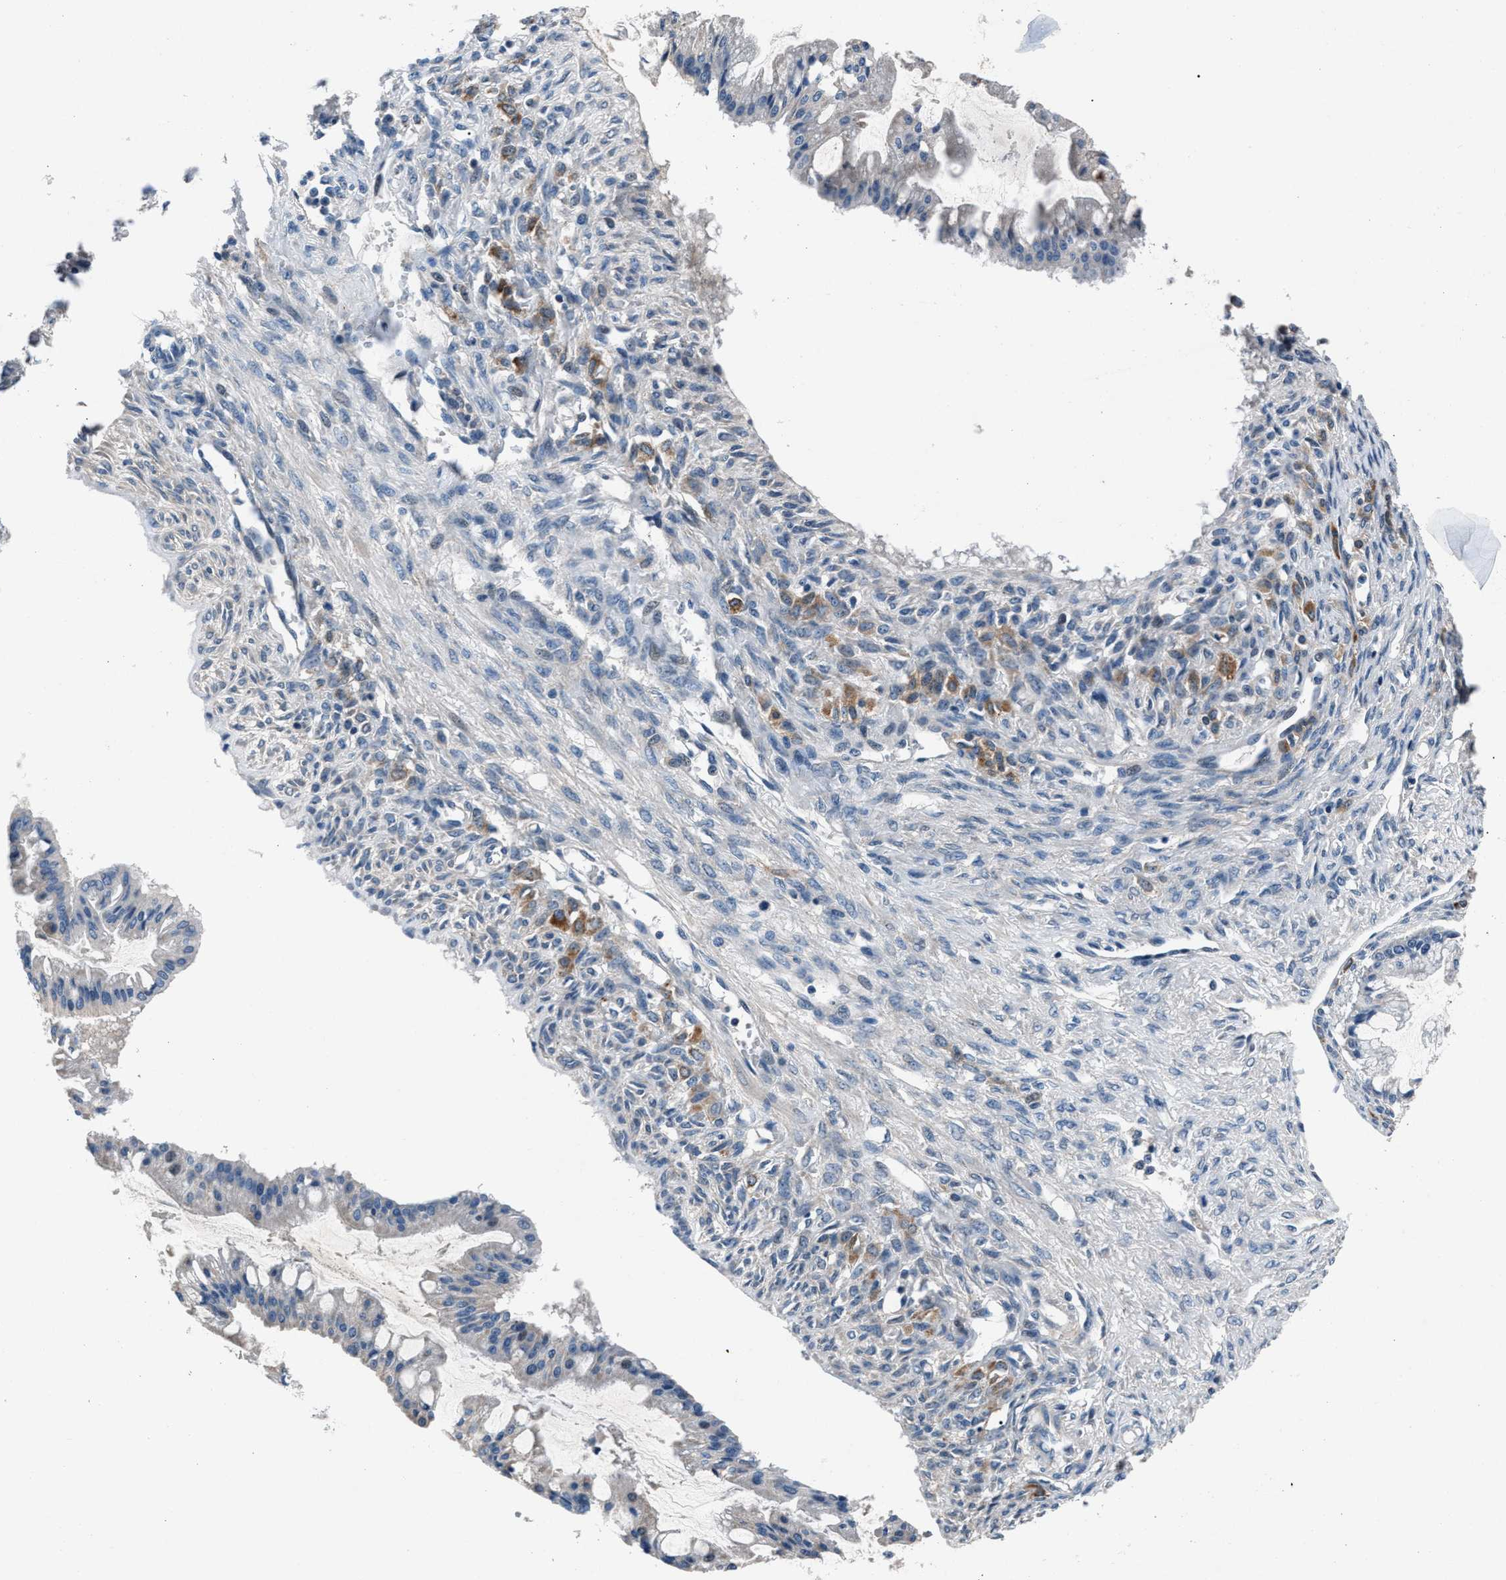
{"staining": {"intensity": "negative", "quantity": "none", "location": "none"}, "tissue": "ovarian cancer", "cell_type": "Tumor cells", "image_type": "cancer", "snomed": [{"axis": "morphology", "description": "Cystadenocarcinoma, mucinous, NOS"}, {"axis": "topography", "description": "Ovary"}], "caption": "A histopathology image of mucinous cystadenocarcinoma (ovarian) stained for a protein demonstrates no brown staining in tumor cells.", "gene": "DENND6B", "patient": {"sex": "female", "age": 73}}